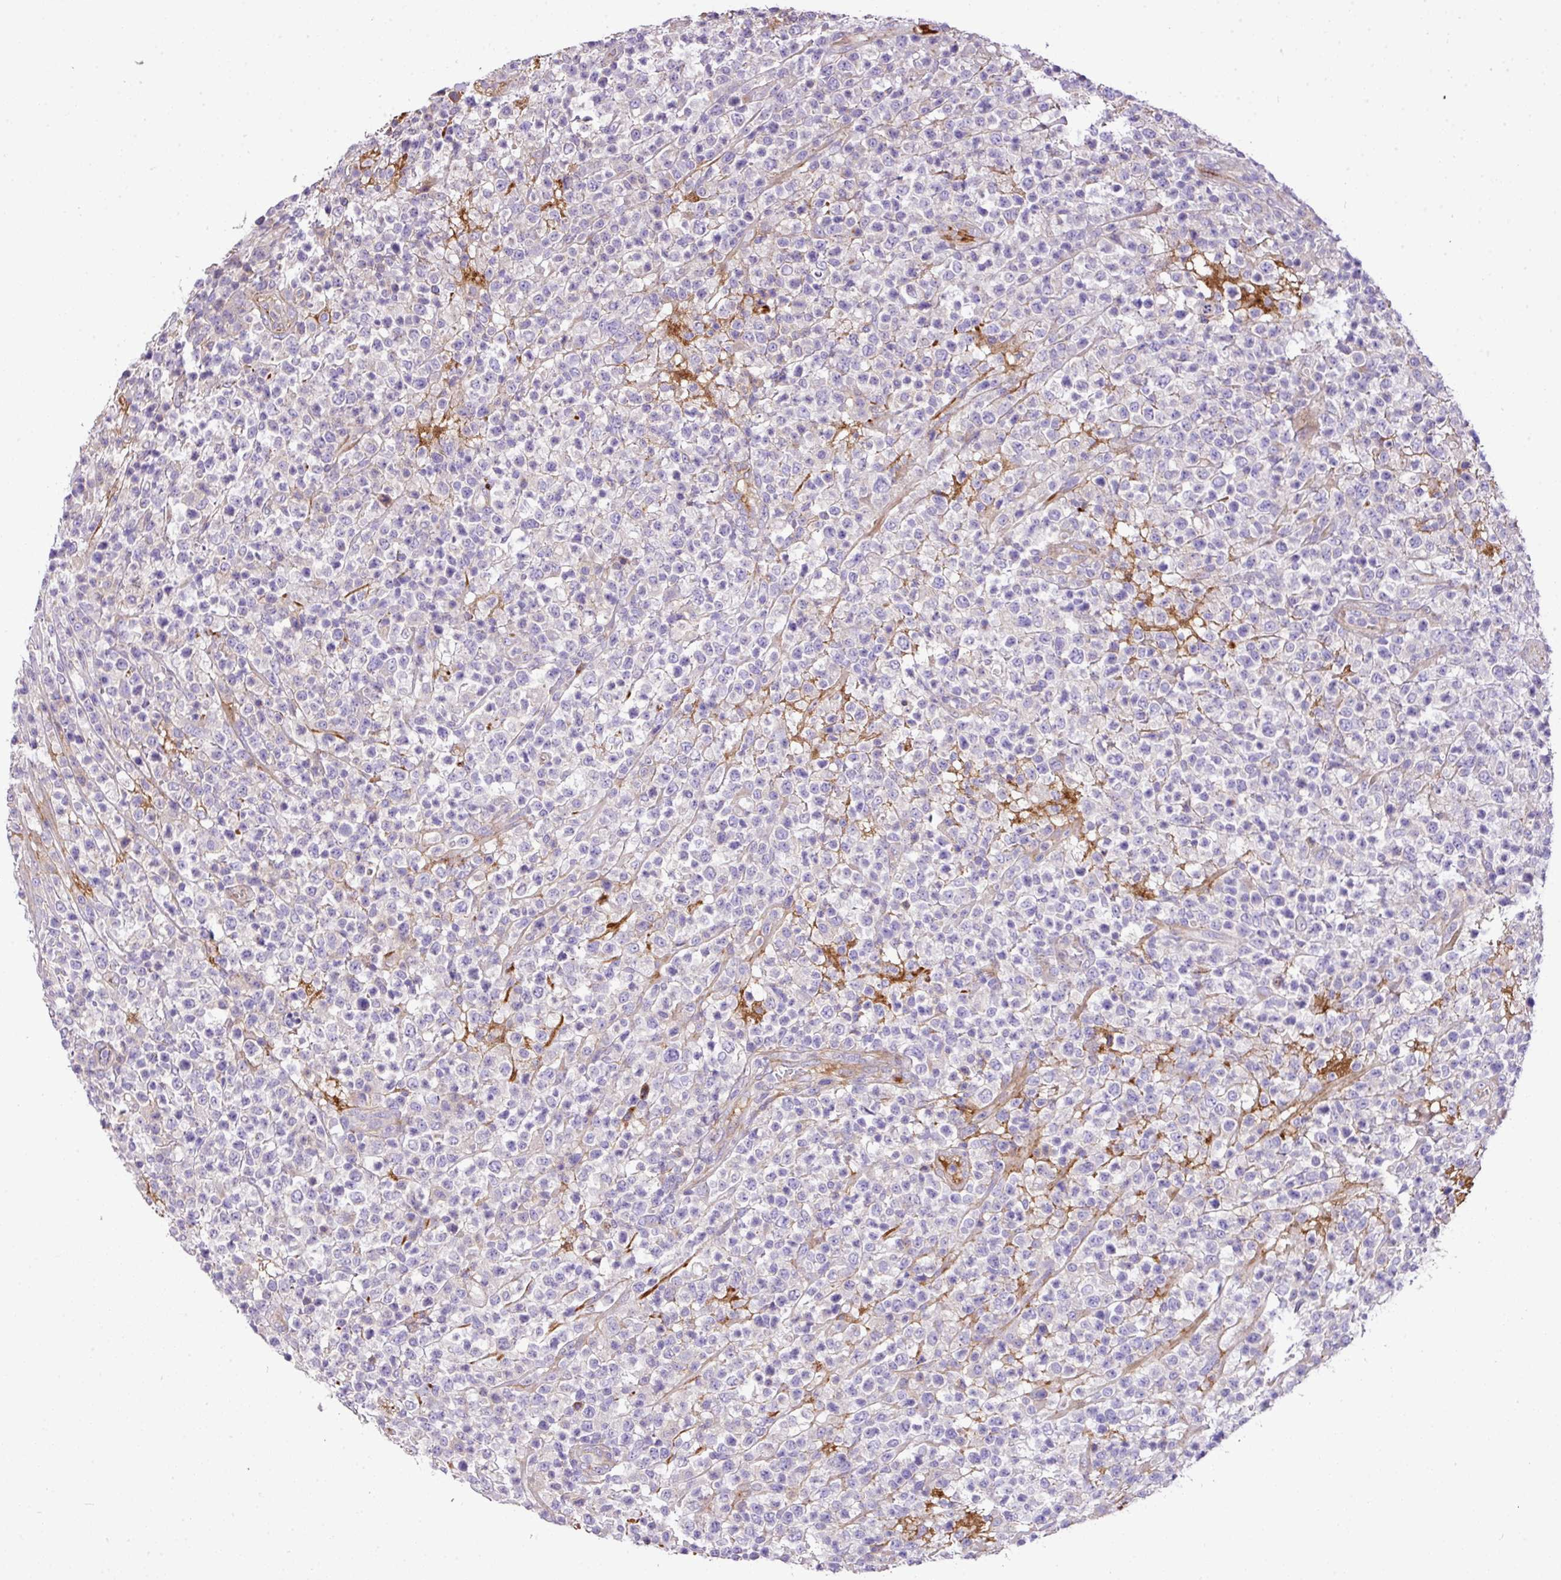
{"staining": {"intensity": "negative", "quantity": "none", "location": "none"}, "tissue": "lymphoma", "cell_type": "Tumor cells", "image_type": "cancer", "snomed": [{"axis": "morphology", "description": "Malignant lymphoma, non-Hodgkin's type, High grade"}, {"axis": "topography", "description": "Colon"}], "caption": "IHC photomicrograph of neoplastic tissue: lymphoma stained with DAB exhibits no significant protein positivity in tumor cells. Nuclei are stained in blue.", "gene": "CTXN2", "patient": {"sex": "female", "age": 53}}